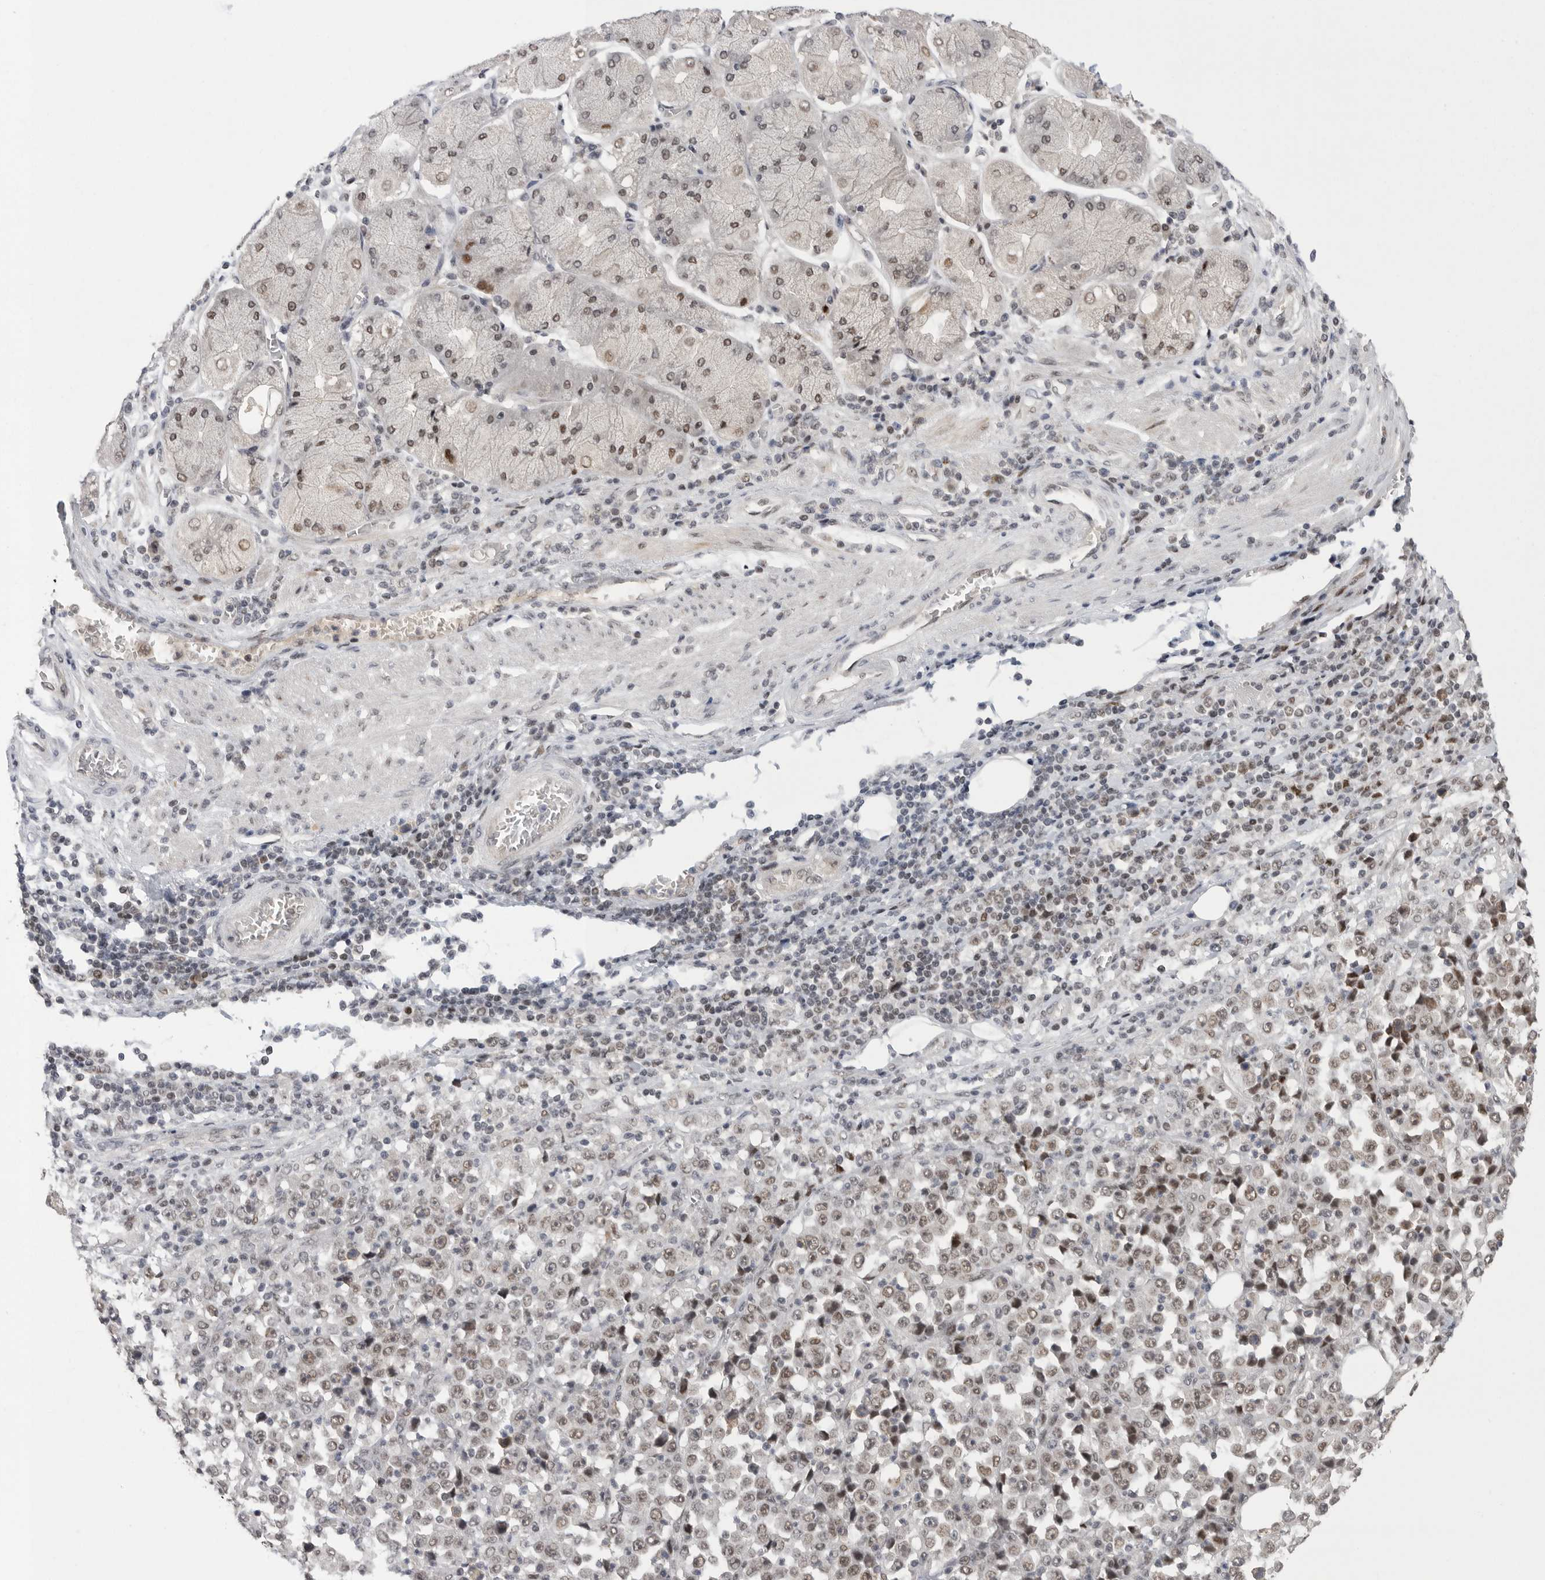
{"staining": {"intensity": "moderate", "quantity": ">75%", "location": "nuclear"}, "tissue": "stomach cancer", "cell_type": "Tumor cells", "image_type": "cancer", "snomed": [{"axis": "morphology", "description": "Normal tissue, NOS"}, {"axis": "morphology", "description": "Adenocarcinoma, NOS"}, {"axis": "topography", "description": "Stomach, upper"}, {"axis": "topography", "description": "Stomach"}], "caption": "Tumor cells demonstrate moderate nuclear staining in approximately >75% of cells in stomach cancer (adenocarcinoma). (DAB (3,3'-diaminobenzidine) IHC, brown staining for protein, blue staining for nuclei).", "gene": "POU5F1", "patient": {"sex": "male", "age": 59}}